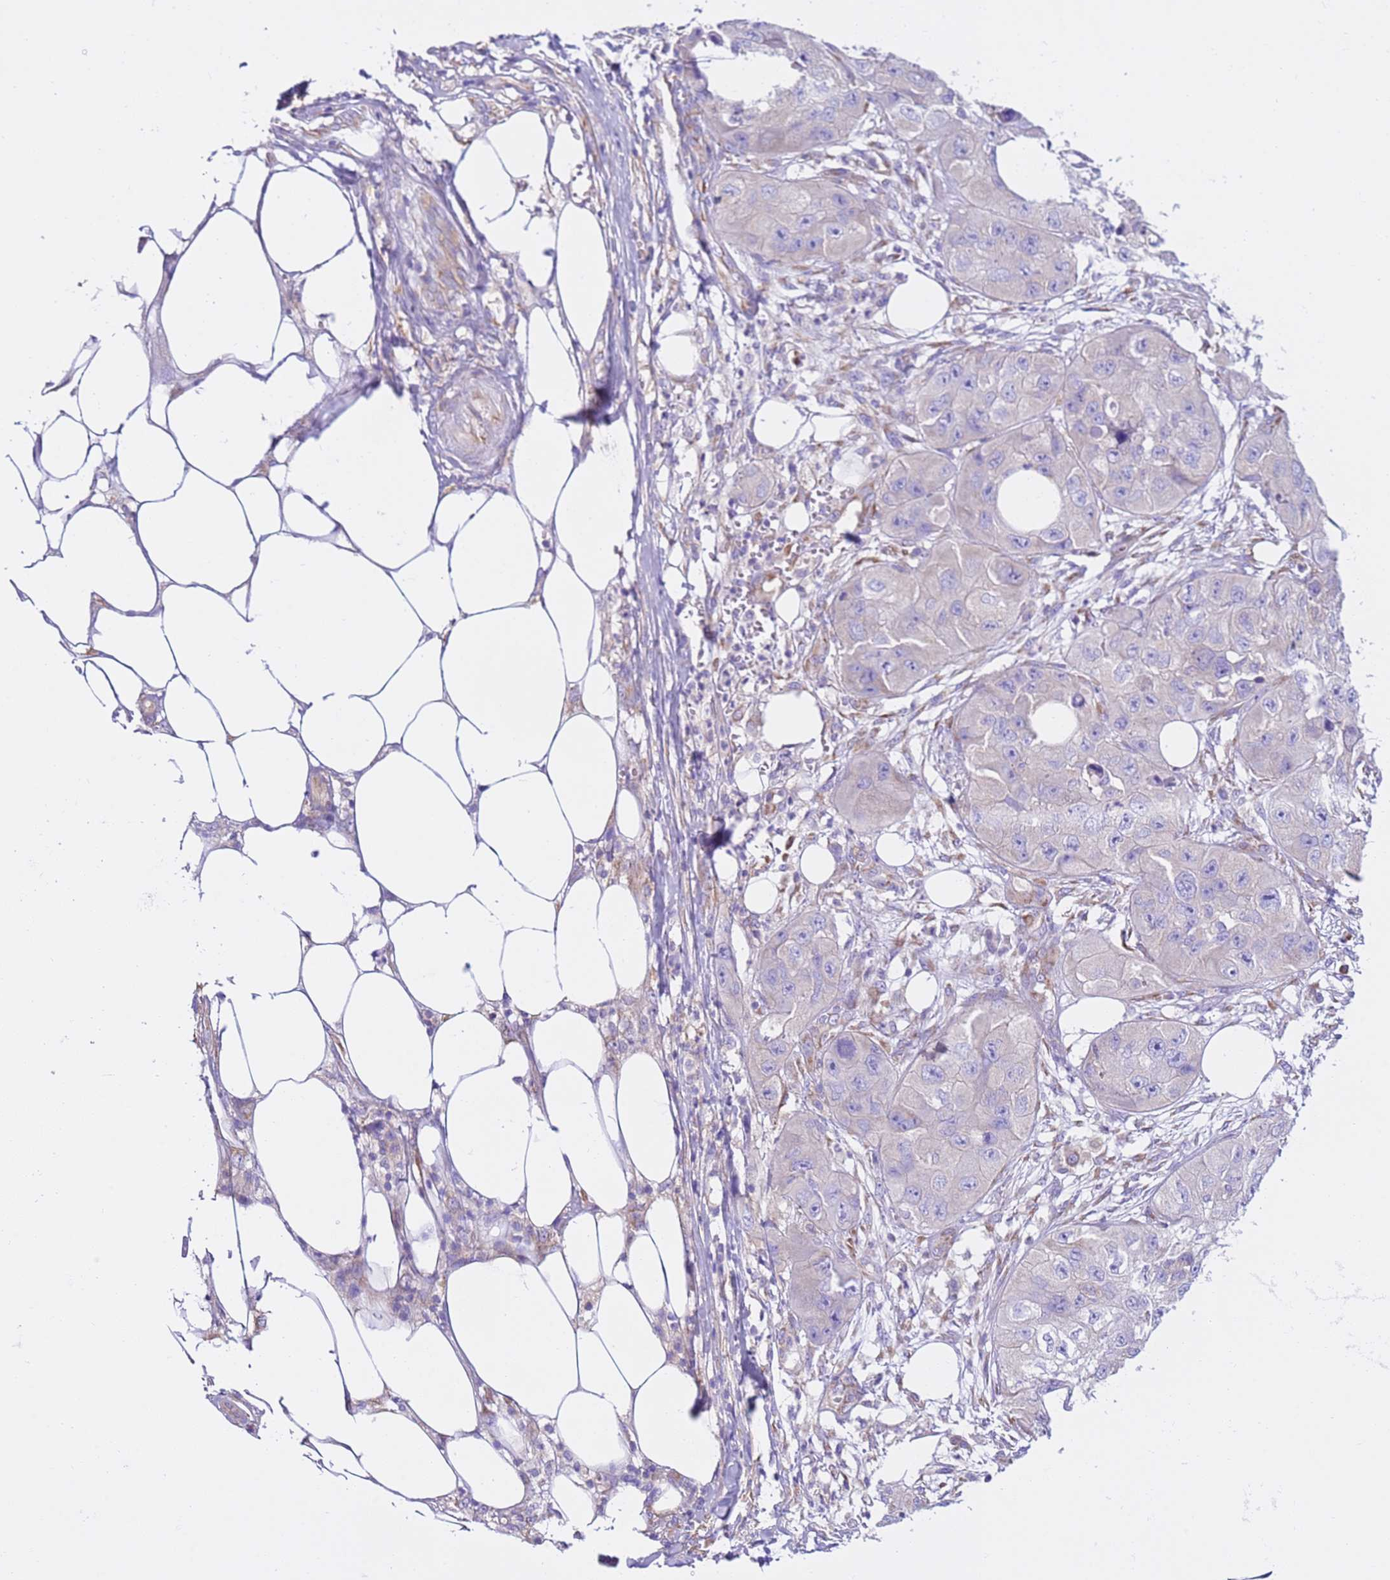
{"staining": {"intensity": "negative", "quantity": "none", "location": "none"}, "tissue": "skin cancer", "cell_type": "Tumor cells", "image_type": "cancer", "snomed": [{"axis": "morphology", "description": "Squamous cell carcinoma, NOS"}, {"axis": "topography", "description": "Skin"}, {"axis": "topography", "description": "Subcutis"}], "caption": "Human skin cancer stained for a protein using immunohistochemistry exhibits no expression in tumor cells.", "gene": "VARS1", "patient": {"sex": "male", "age": 73}}